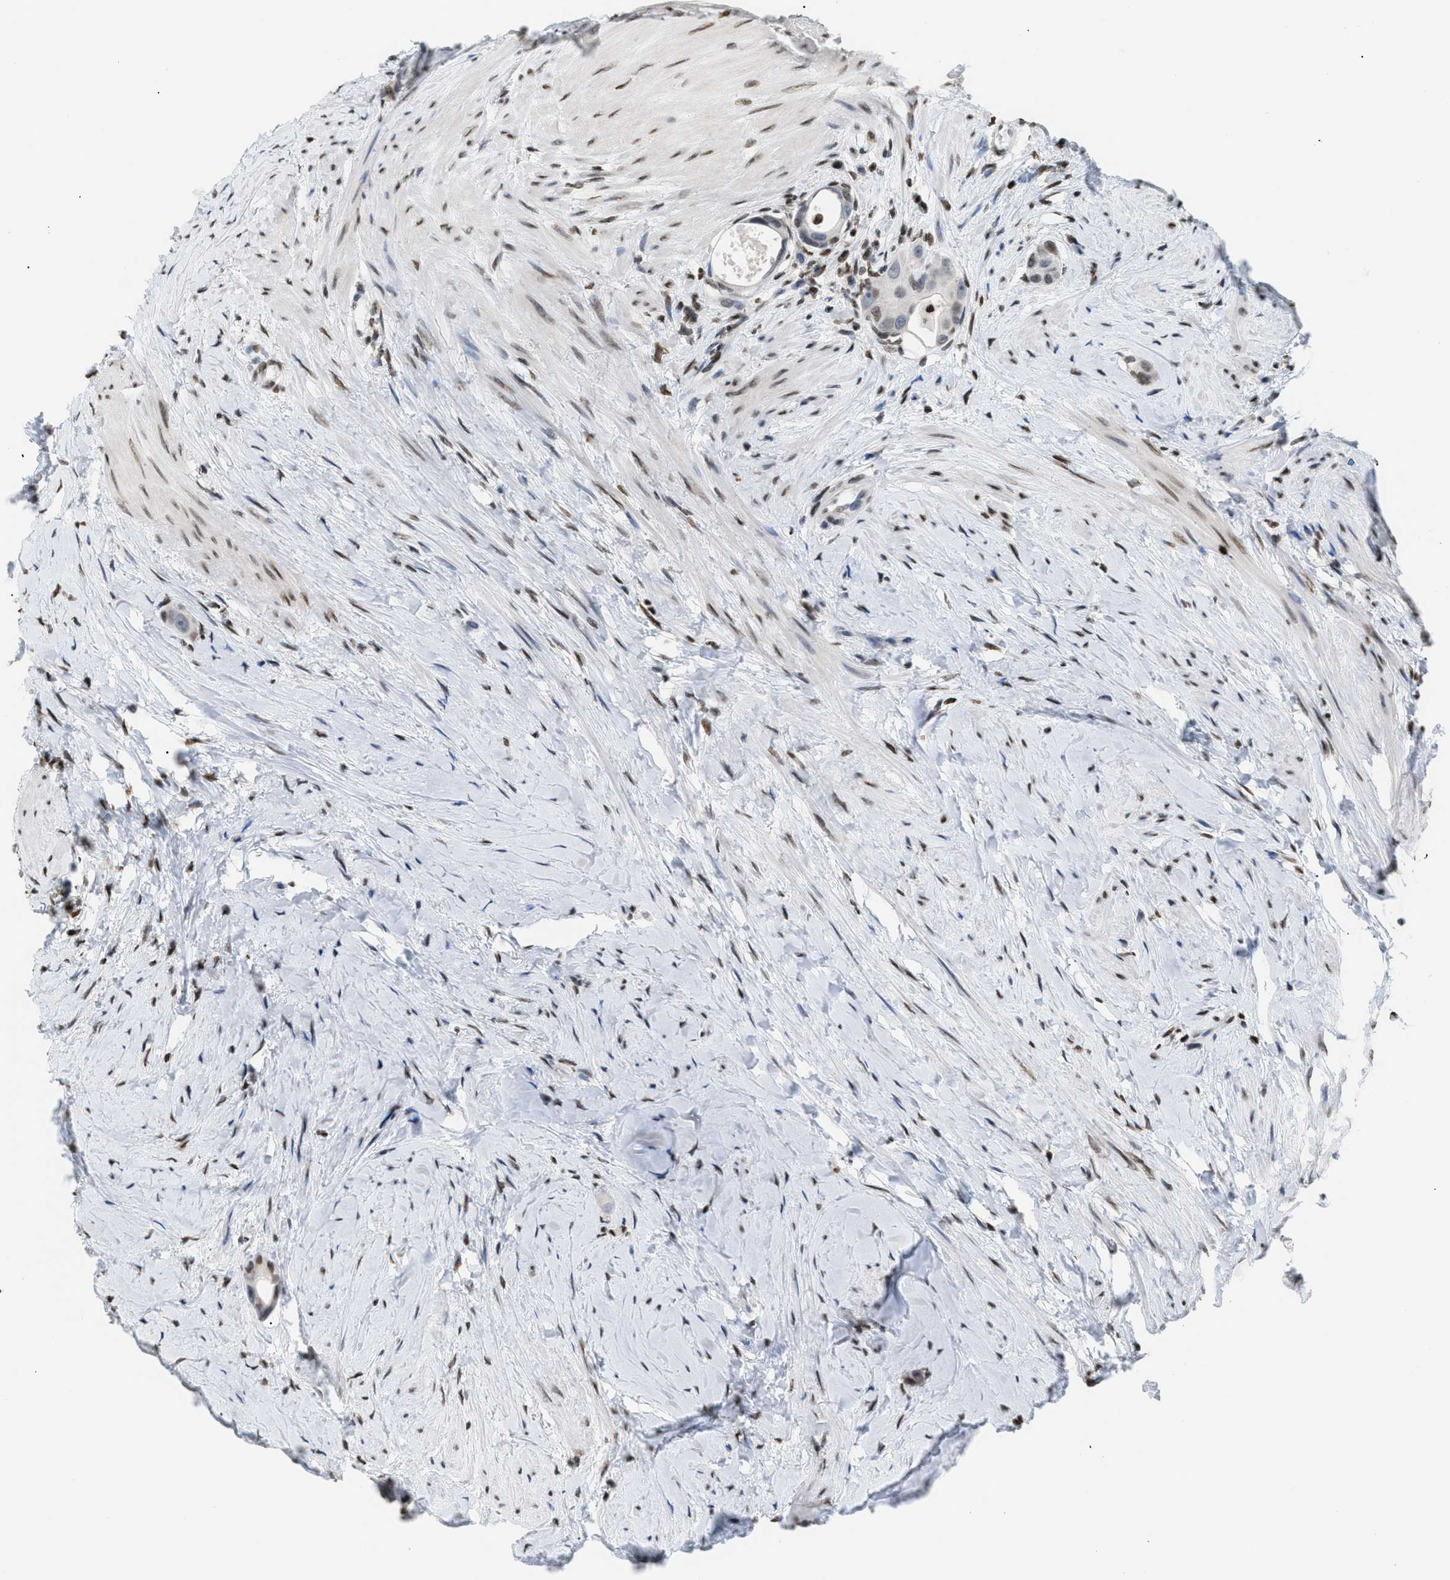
{"staining": {"intensity": "moderate", "quantity": "25%-75%", "location": "nuclear"}, "tissue": "colorectal cancer", "cell_type": "Tumor cells", "image_type": "cancer", "snomed": [{"axis": "morphology", "description": "Adenocarcinoma, NOS"}, {"axis": "topography", "description": "Rectum"}], "caption": "Immunohistochemical staining of human adenocarcinoma (colorectal) reveals medium levels of moderate nuclear protein positivity in about 25%-75% of tumor cells.", "gene": "HMGN2", "patient": {"sex": "male", "age": 51}}